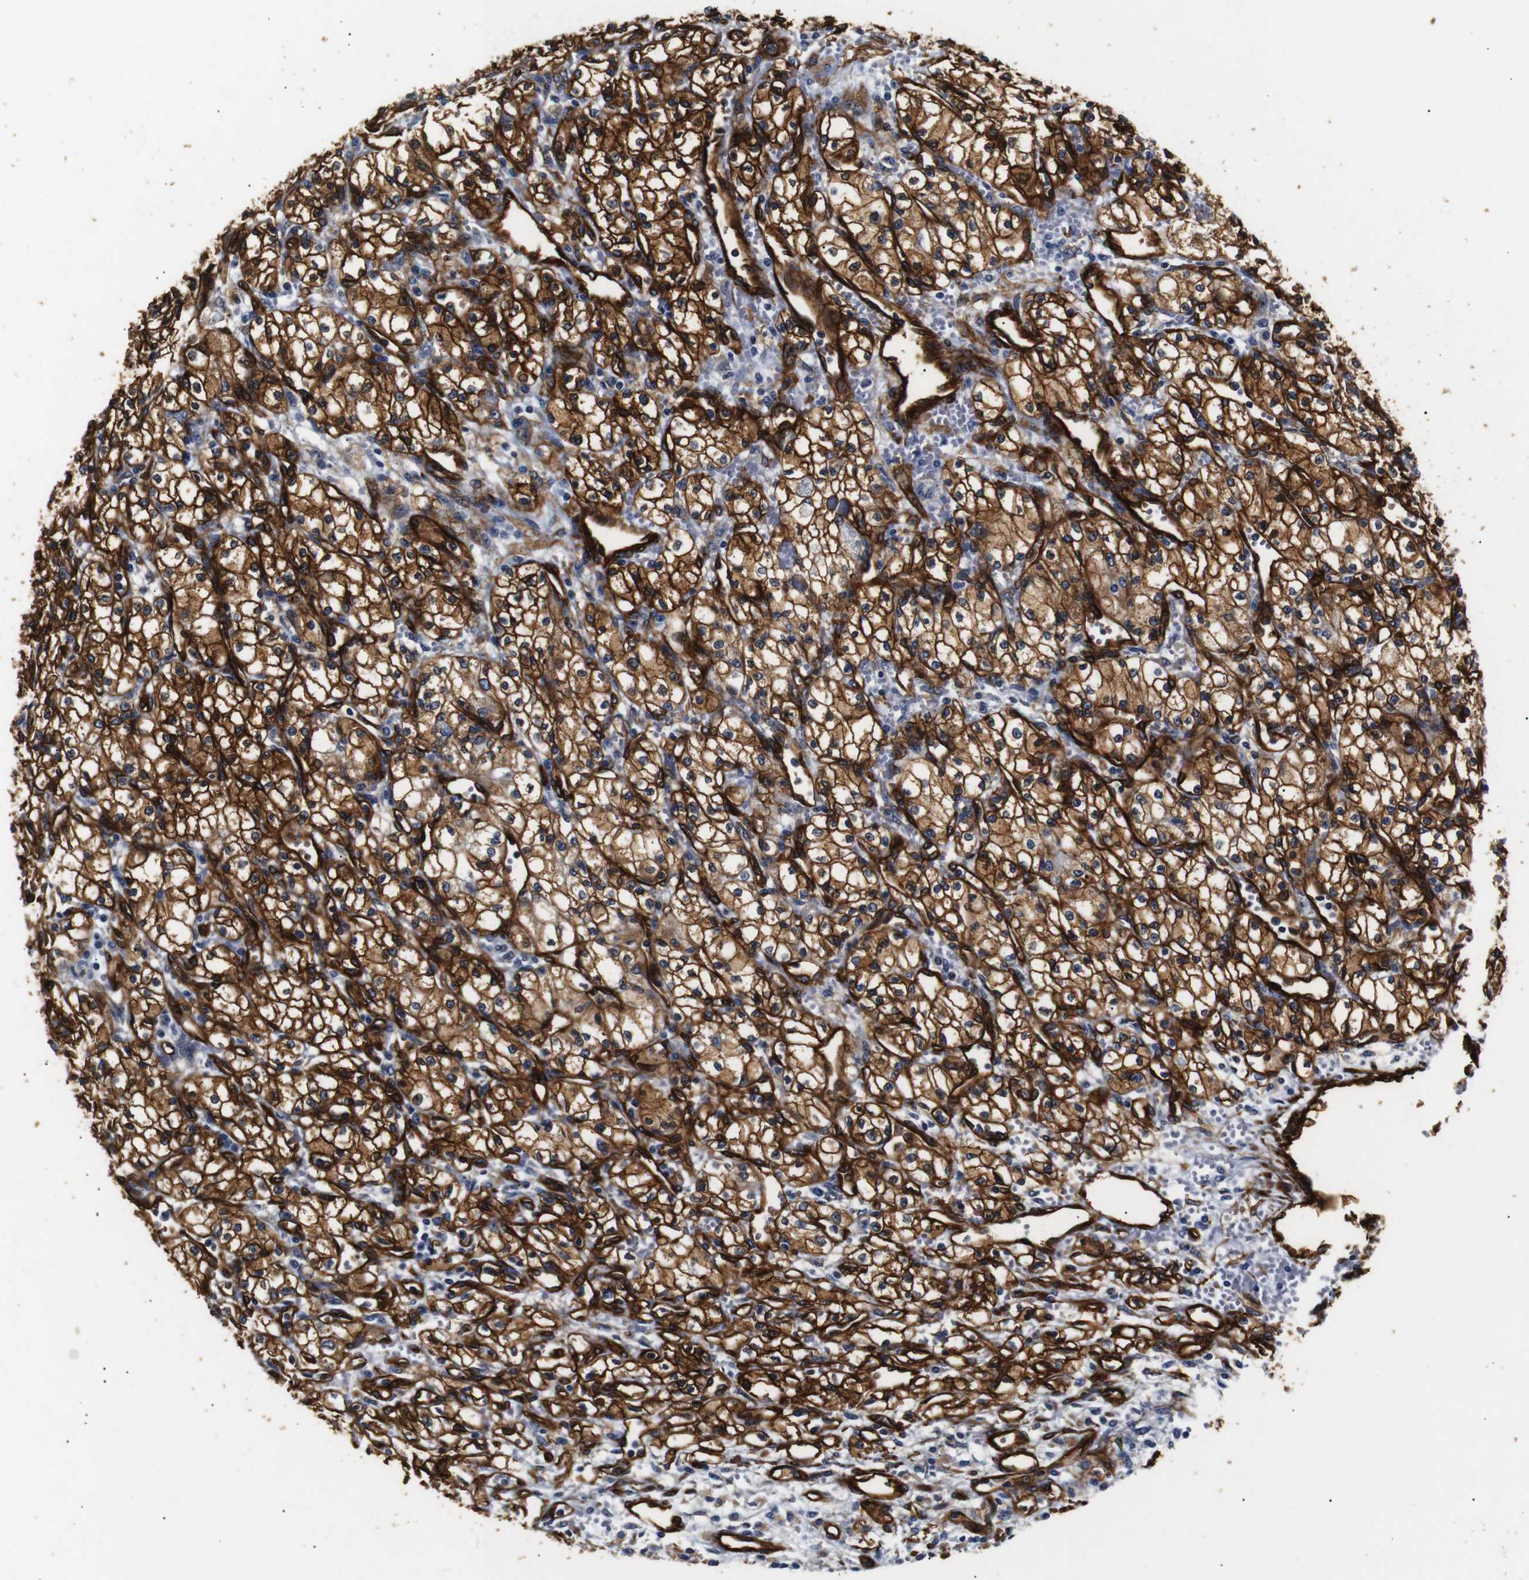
{"staining": {"intensity": "strong", "quantity": ">75%", "location": "cytoplasmic/membranous"}, "tissue": "renal cancer", "cell_type": "Tumor cells", "image_type": "cancer", "snomed": [{"axis": "morphology", "description": "Normal tissue, NOS"}, {"axis": "morphology", "description": "Adenocarcinoma, NOS"}, {"axis": "topography", "description": "Kidney"}], "caption": "Brown immunohistochemical staining in renal adenocarcinoma exhibits strong cytoplasmic/membranous positivity in approximately >75% of tumor cells.", "gene": "CAV2", "patient": {"sex": "male", "age": 59}}